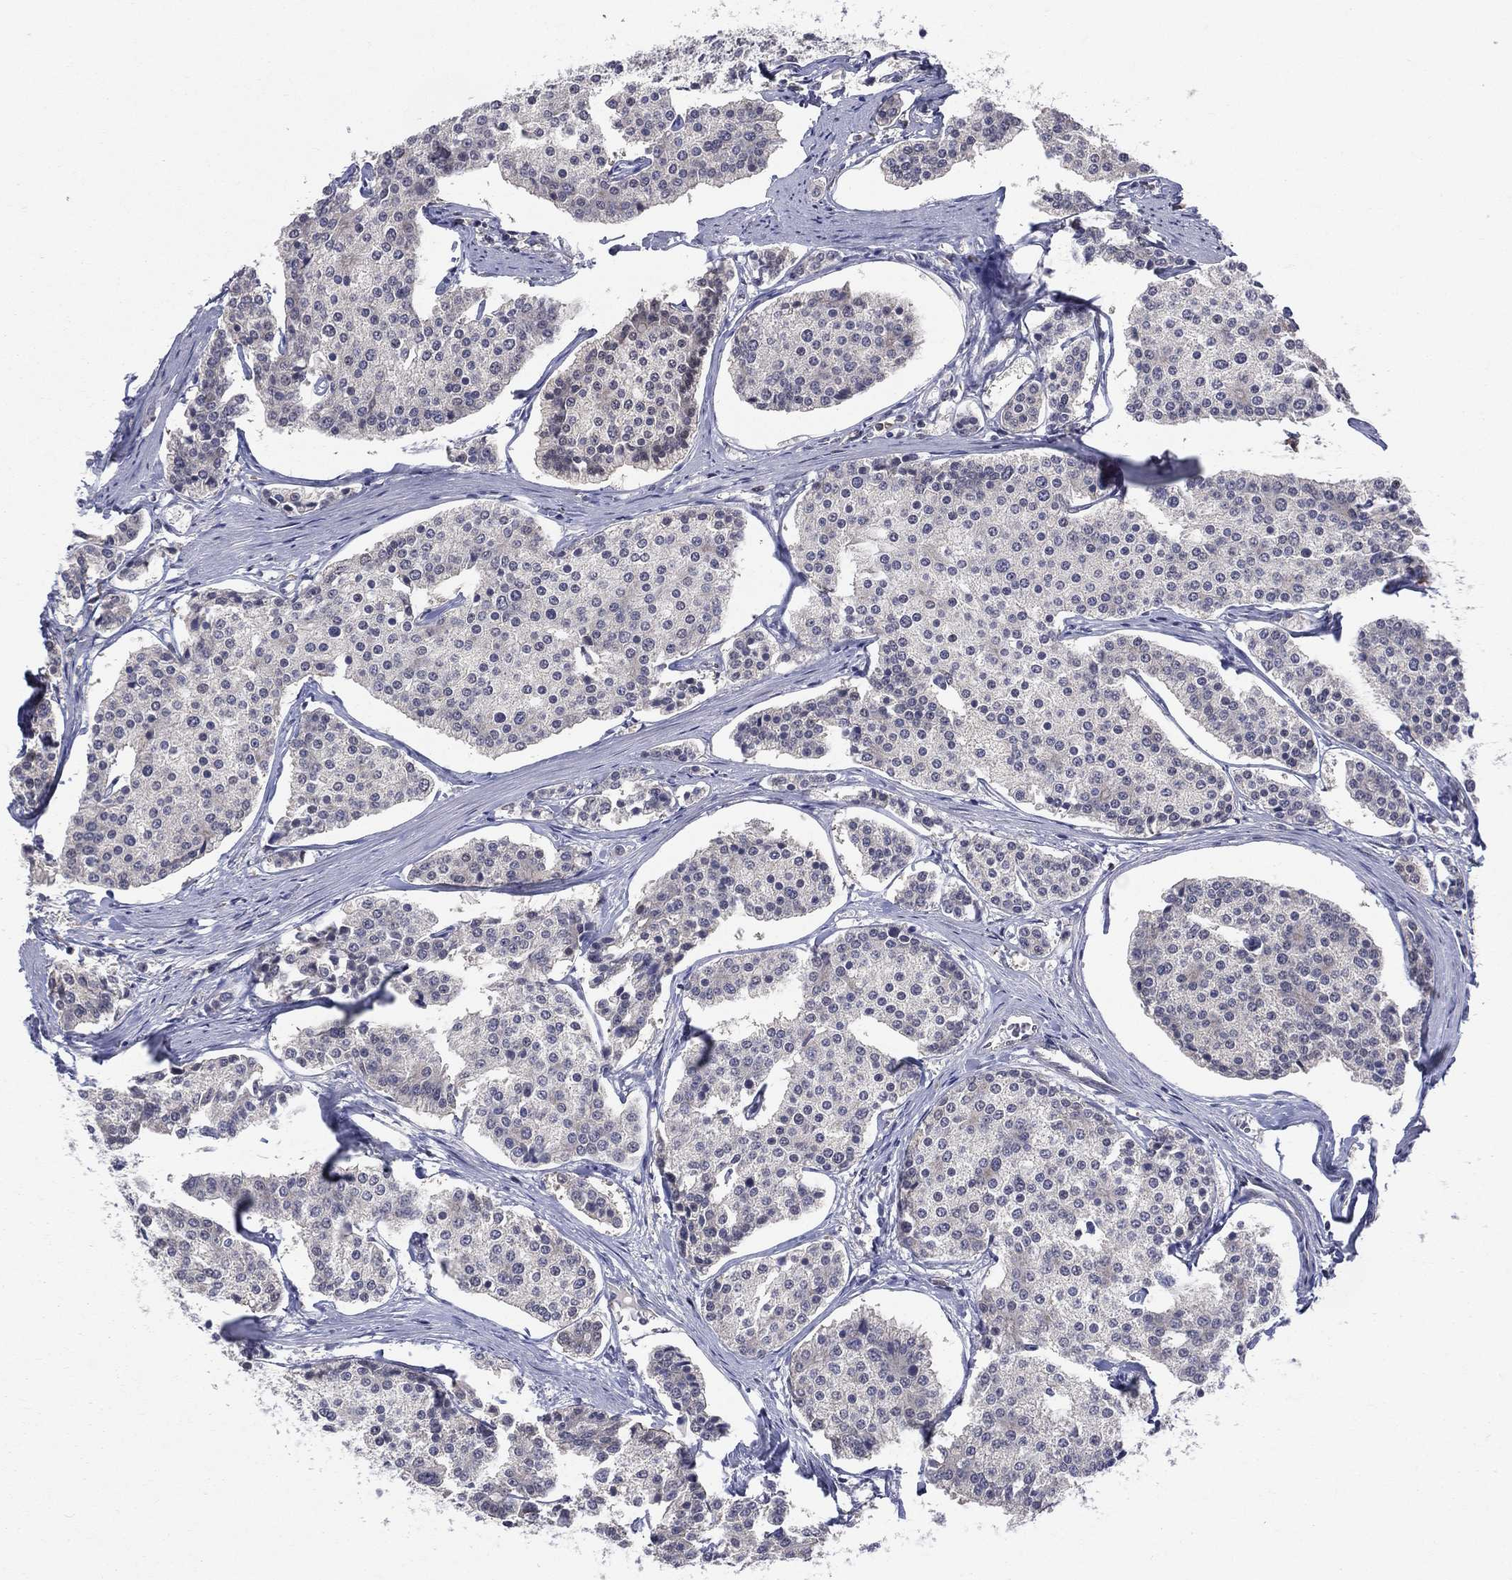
{"staining": {"intensity": "negative", "quantity": "none", "location": "none"}, "tissue": "carcinoid", "cell_type": "Tumor cells", "image_type": "cancer", "snomed": [{"axis": "morphology", "description": "Carcinoid, malignant, NOS"}, {"axis": "topography", "description": "Small intestine"}], "caption": "High power microscopy micrograph of an immunohistochemistry (IHC) histopathology image of carcinoid (malignant), revealing no significant staining in tumor cells.", "gene": "DLG4", "patient": {"sex": "female", "age": 65}}